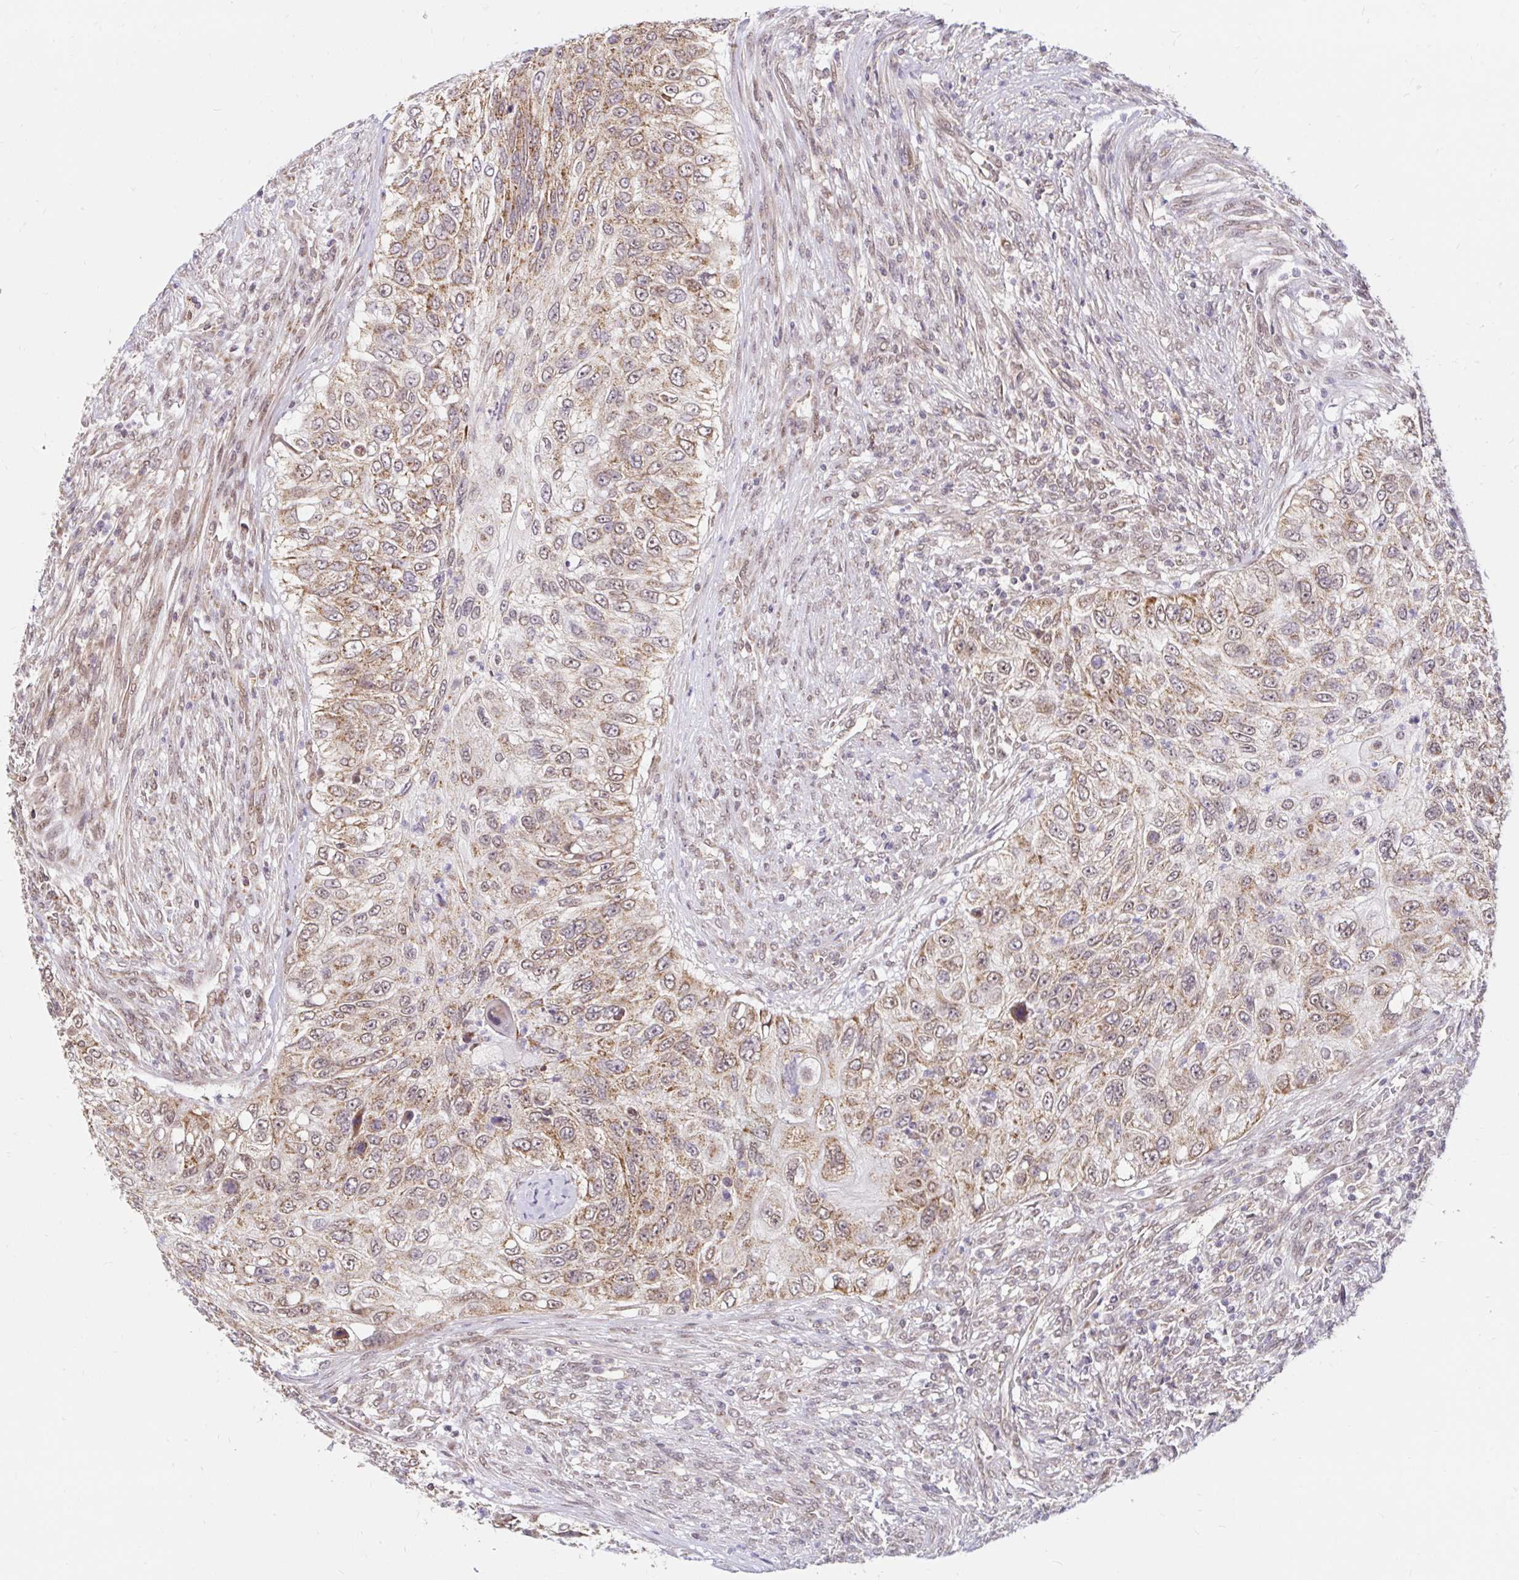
{"staining": {"intensity": "moderate", "quantity": ">75%", "location": "cytoplasmic/membranous"}, "tissue": "urothelial cancer", "cell_type": "Tumor cells", "image_type": "cancer", "snomed": [{"axis": "morphology", "description": "Urothelial carcinoma, High grade"}, {"axis": "topography", "description": "Urinary bladder"}], "caption": "IHC of human high-grade urothelial carcinoma reveals medium levels of moderate cytoplasmic/membranous expression in approximately >75% of tumor cells.", "gene": "TIMM50", "patient": {"sex": "female", "age": 60}}